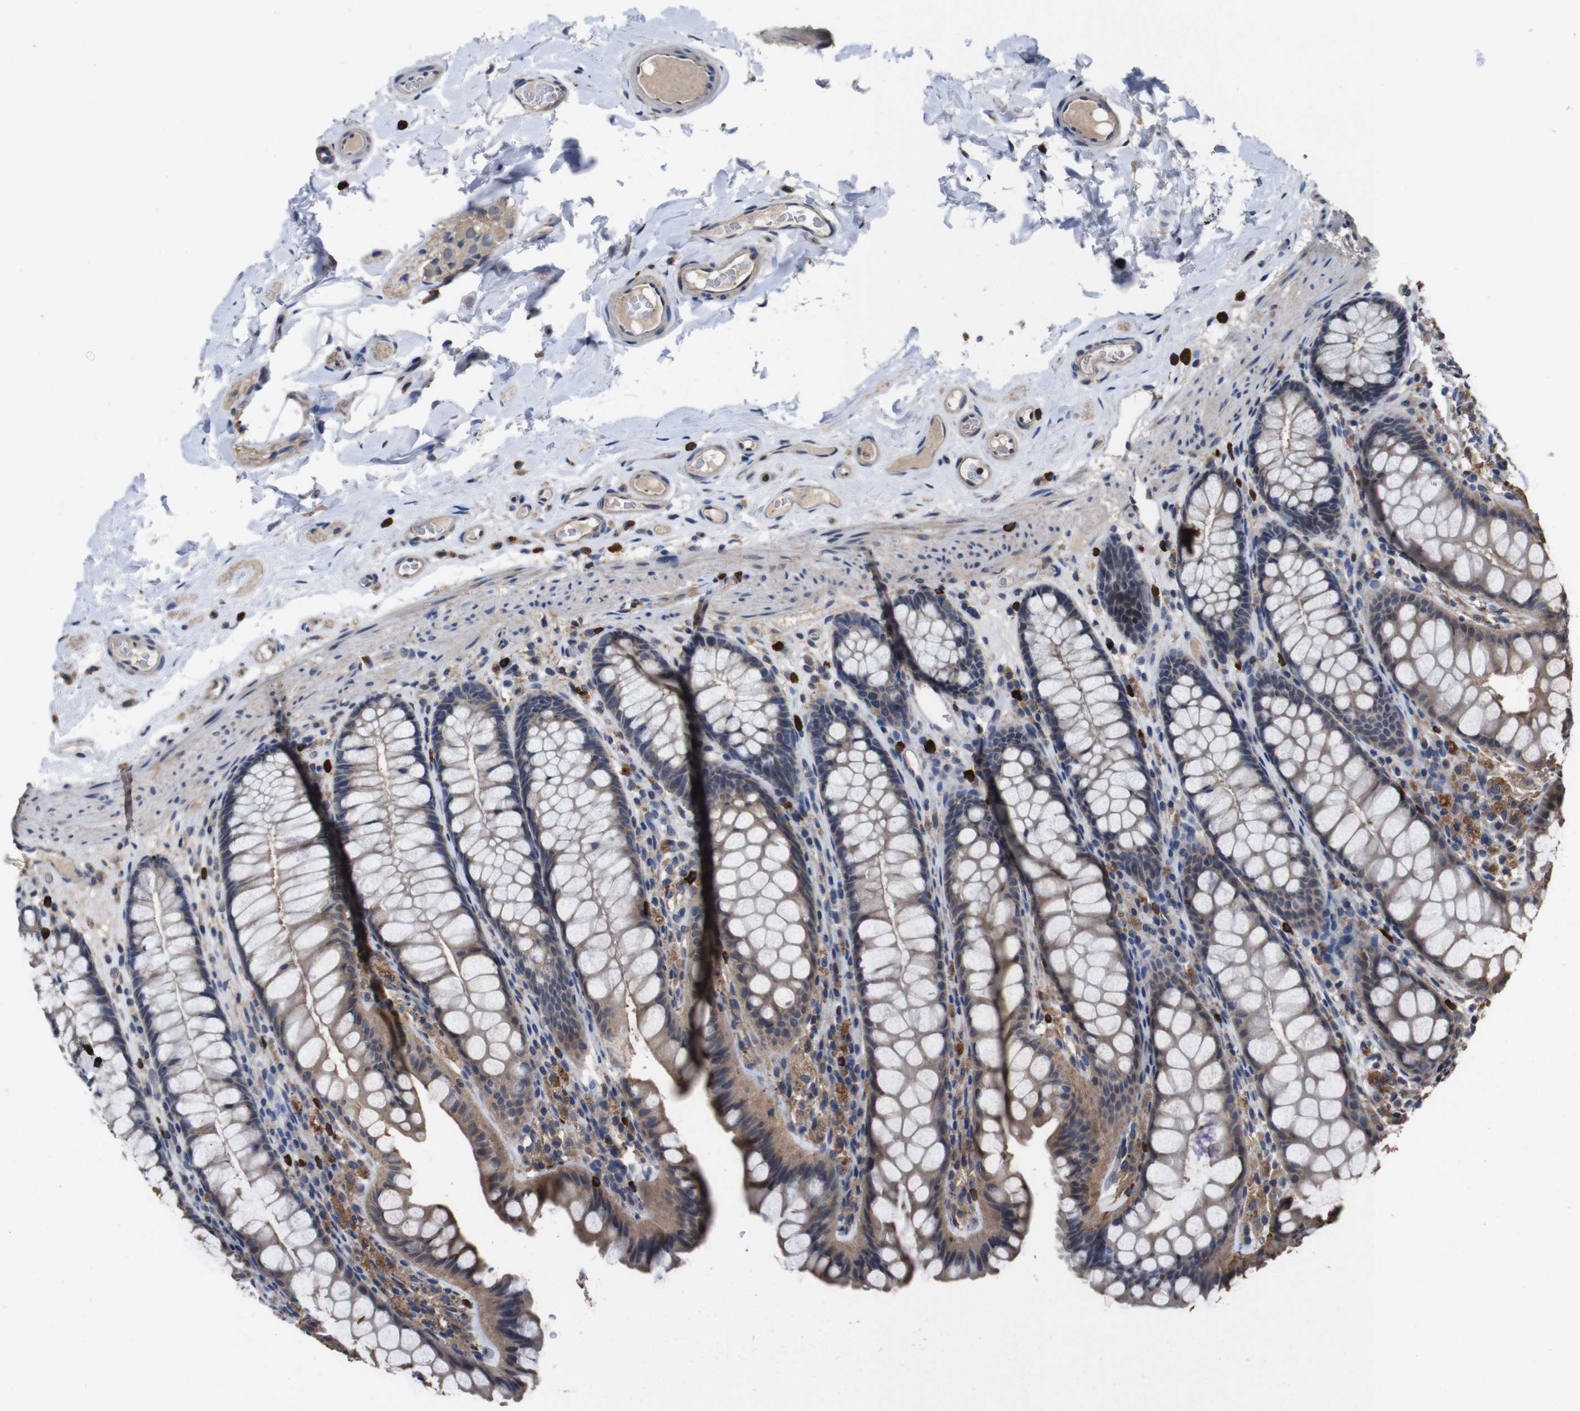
{"staining": {"intensity": "weak", "quantity": "25%-75%", "location": "cytoplasmic/membranous"}, "tissue": "colon", "cell_type": "Endothelial cells", "image_type": "normal", "snomed": [{"axis": "morphology", "description": "Normal tissue, NOS"}, {"axis": "topography", "description": "Colon"}], "caption": "DAB immunohistochemical staining of normal human colon displays weak cytoplasmic/membranous protein staining in approximately 25%-75% of endothelial cells.", "gene": "GLIPR1", "patient": {"sex": "female", "age": 55}}